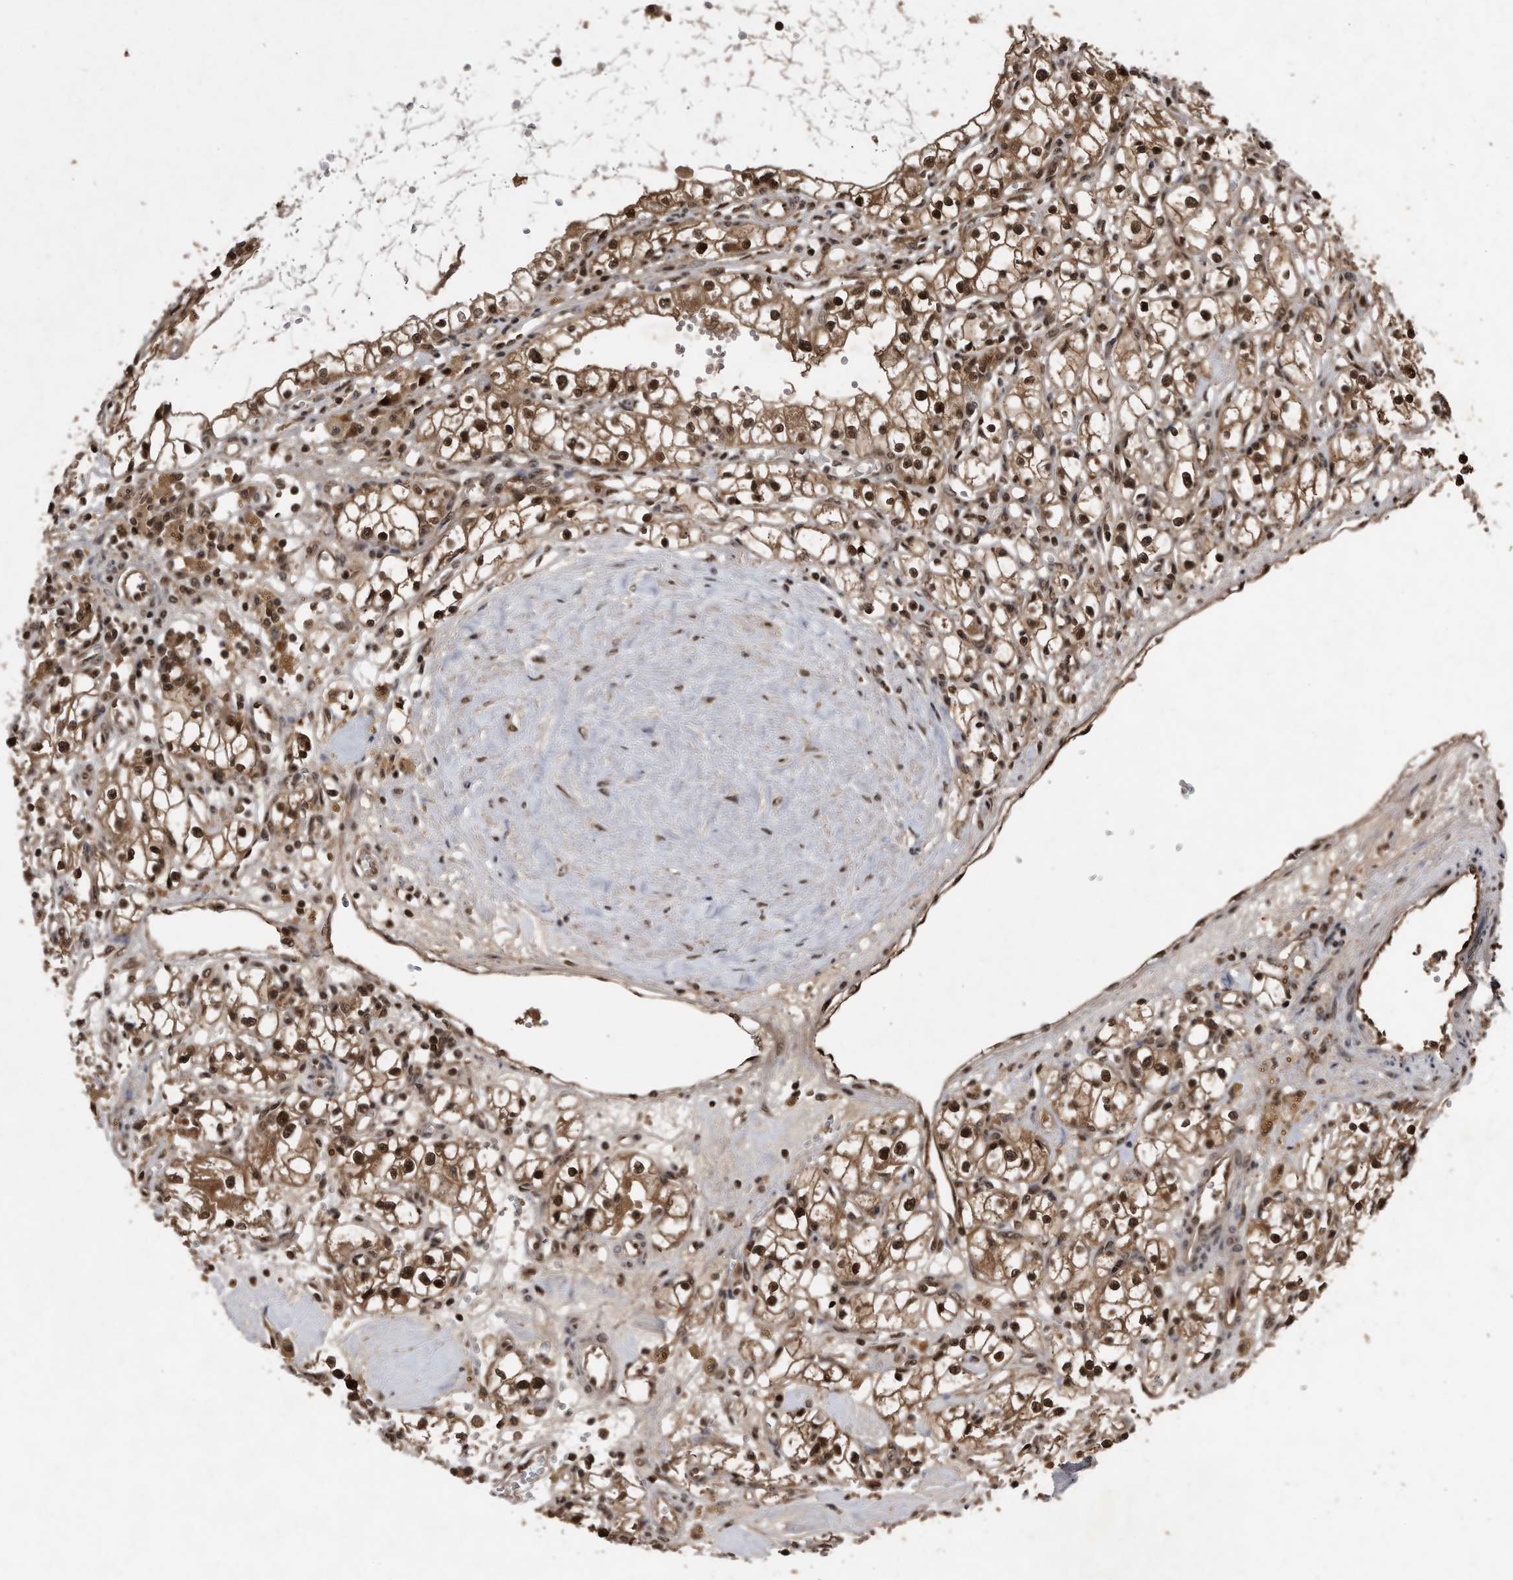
{"staining": {"intensity": "strong", "quantity": ">75%", "location": "cytoplasmic/membranous,nuclear"}, "tissue": "renal cancer", "cell_type": "Tumor cells", "image_type": "cancer", "snomed": [{"axis": "morphology", "description": "Adenocarcinoma, NOS"}, {"axis": "topography", "description": "Kidney"}], "caption": "Protein analysis of renal cancer (adenocarcinoma) tissue shows strong cytoplasmic/membranous and nuclear positivity in approximately >75% of tumor cells. Using DAB (3,3'-diaminobenzidine) (brown) and hematoxylin (blue) stains, captured at high magnification using brightfield microscopy.", "gene": "RAD23B", "patient": {"sex": "male", "age": 56}}